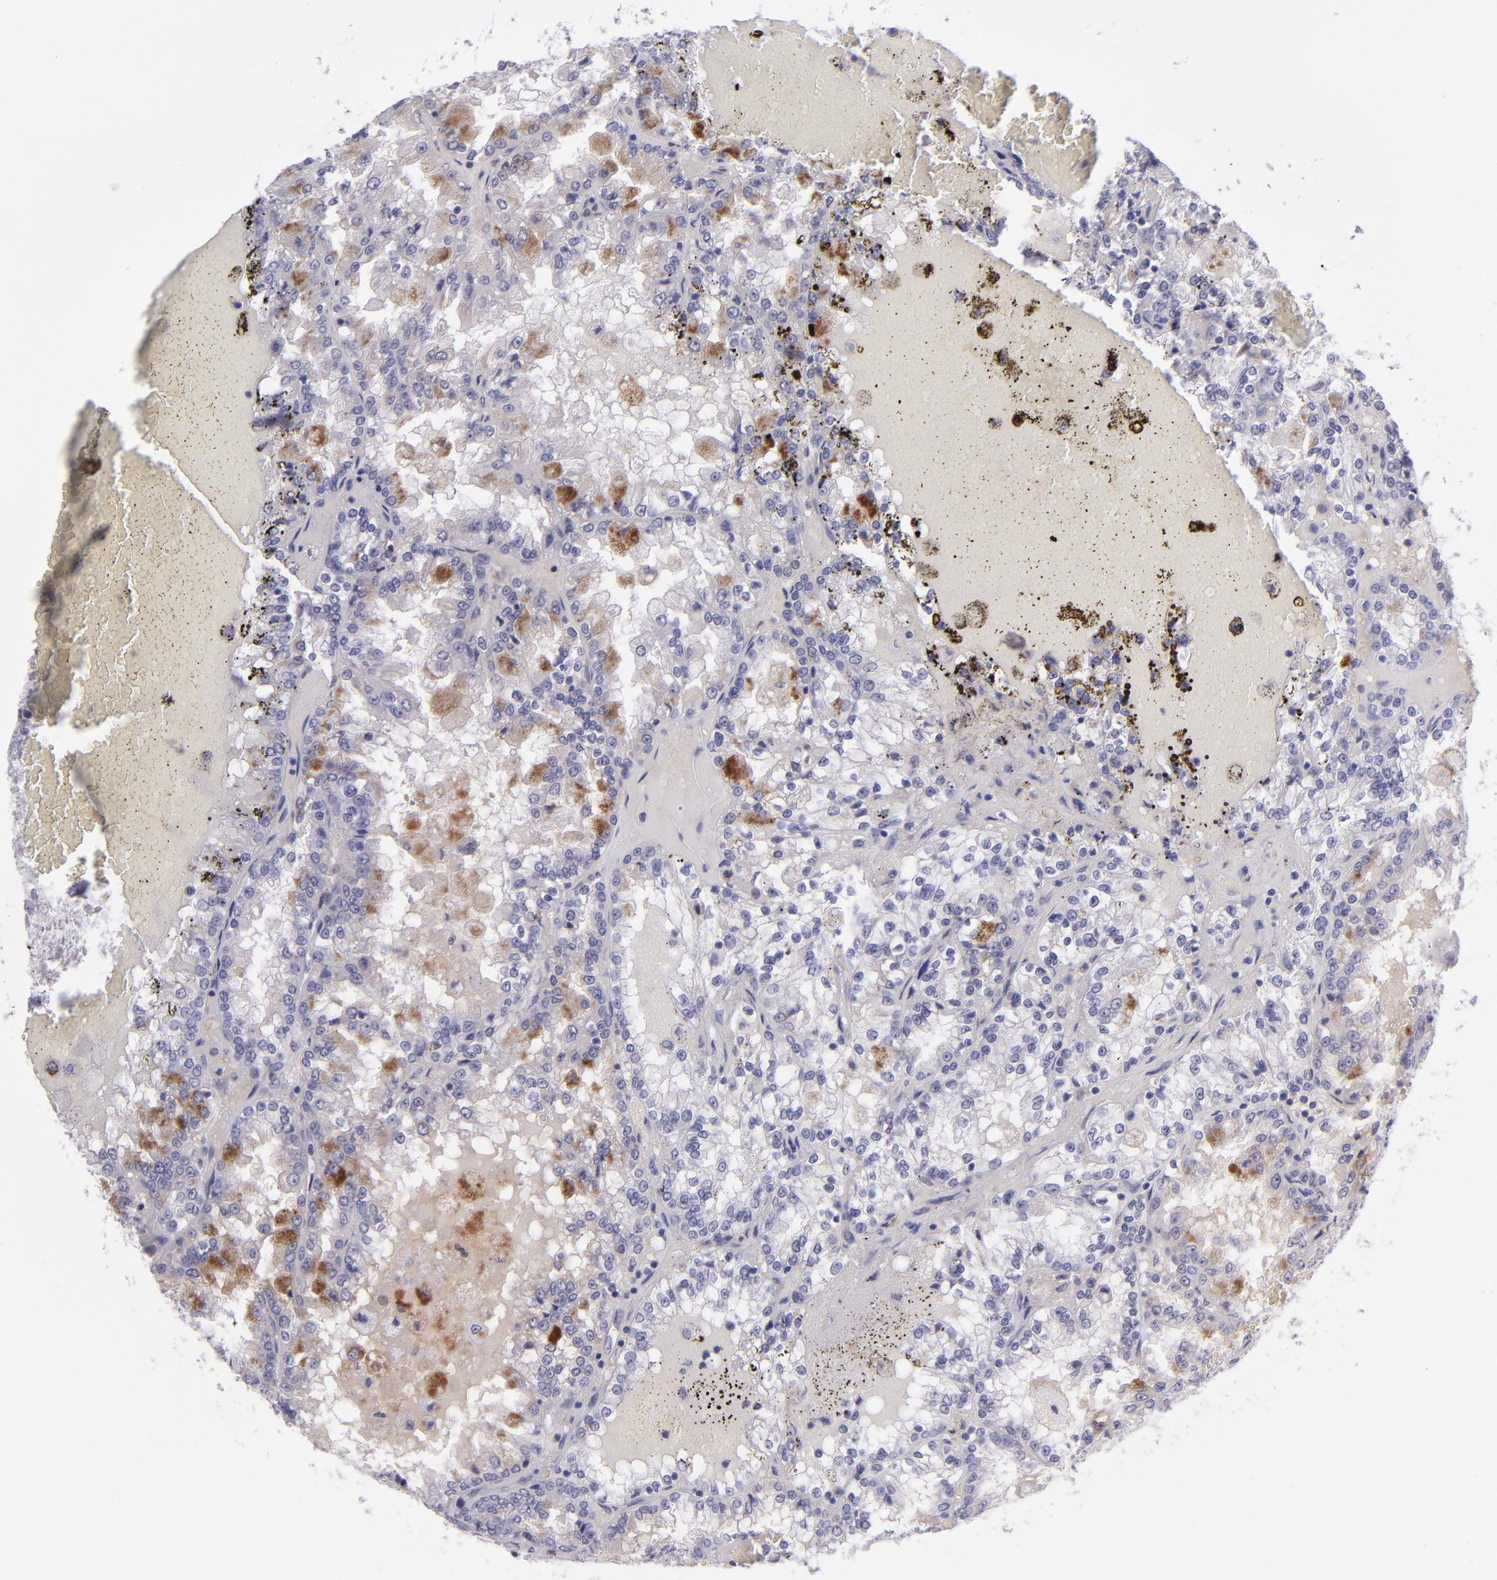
{"staining": {"intensity": "moderate", "quantity": "<25%", "location": "cytoplasmic/membranous"}, "tissue": "renal cancer", "cell_type": "Tumor cells", "image_type": "cancer", "snomed": [{"axis": "morphology", "description": "Adenocarcinoma, NOS"}, {"axis": "topography", "description": "Kidney"}], "caption": "The histopathology image exhibits staining of adenocarcinoma (renal), revealing moderate cytoplasmic/membranous protein expression (brown color) within tumor cells. Ihc stains the protein of interest in brown and the nuclei are stained blue.", "gene": "POU2F2", "patient": {"sex": "female", "age": 56}}